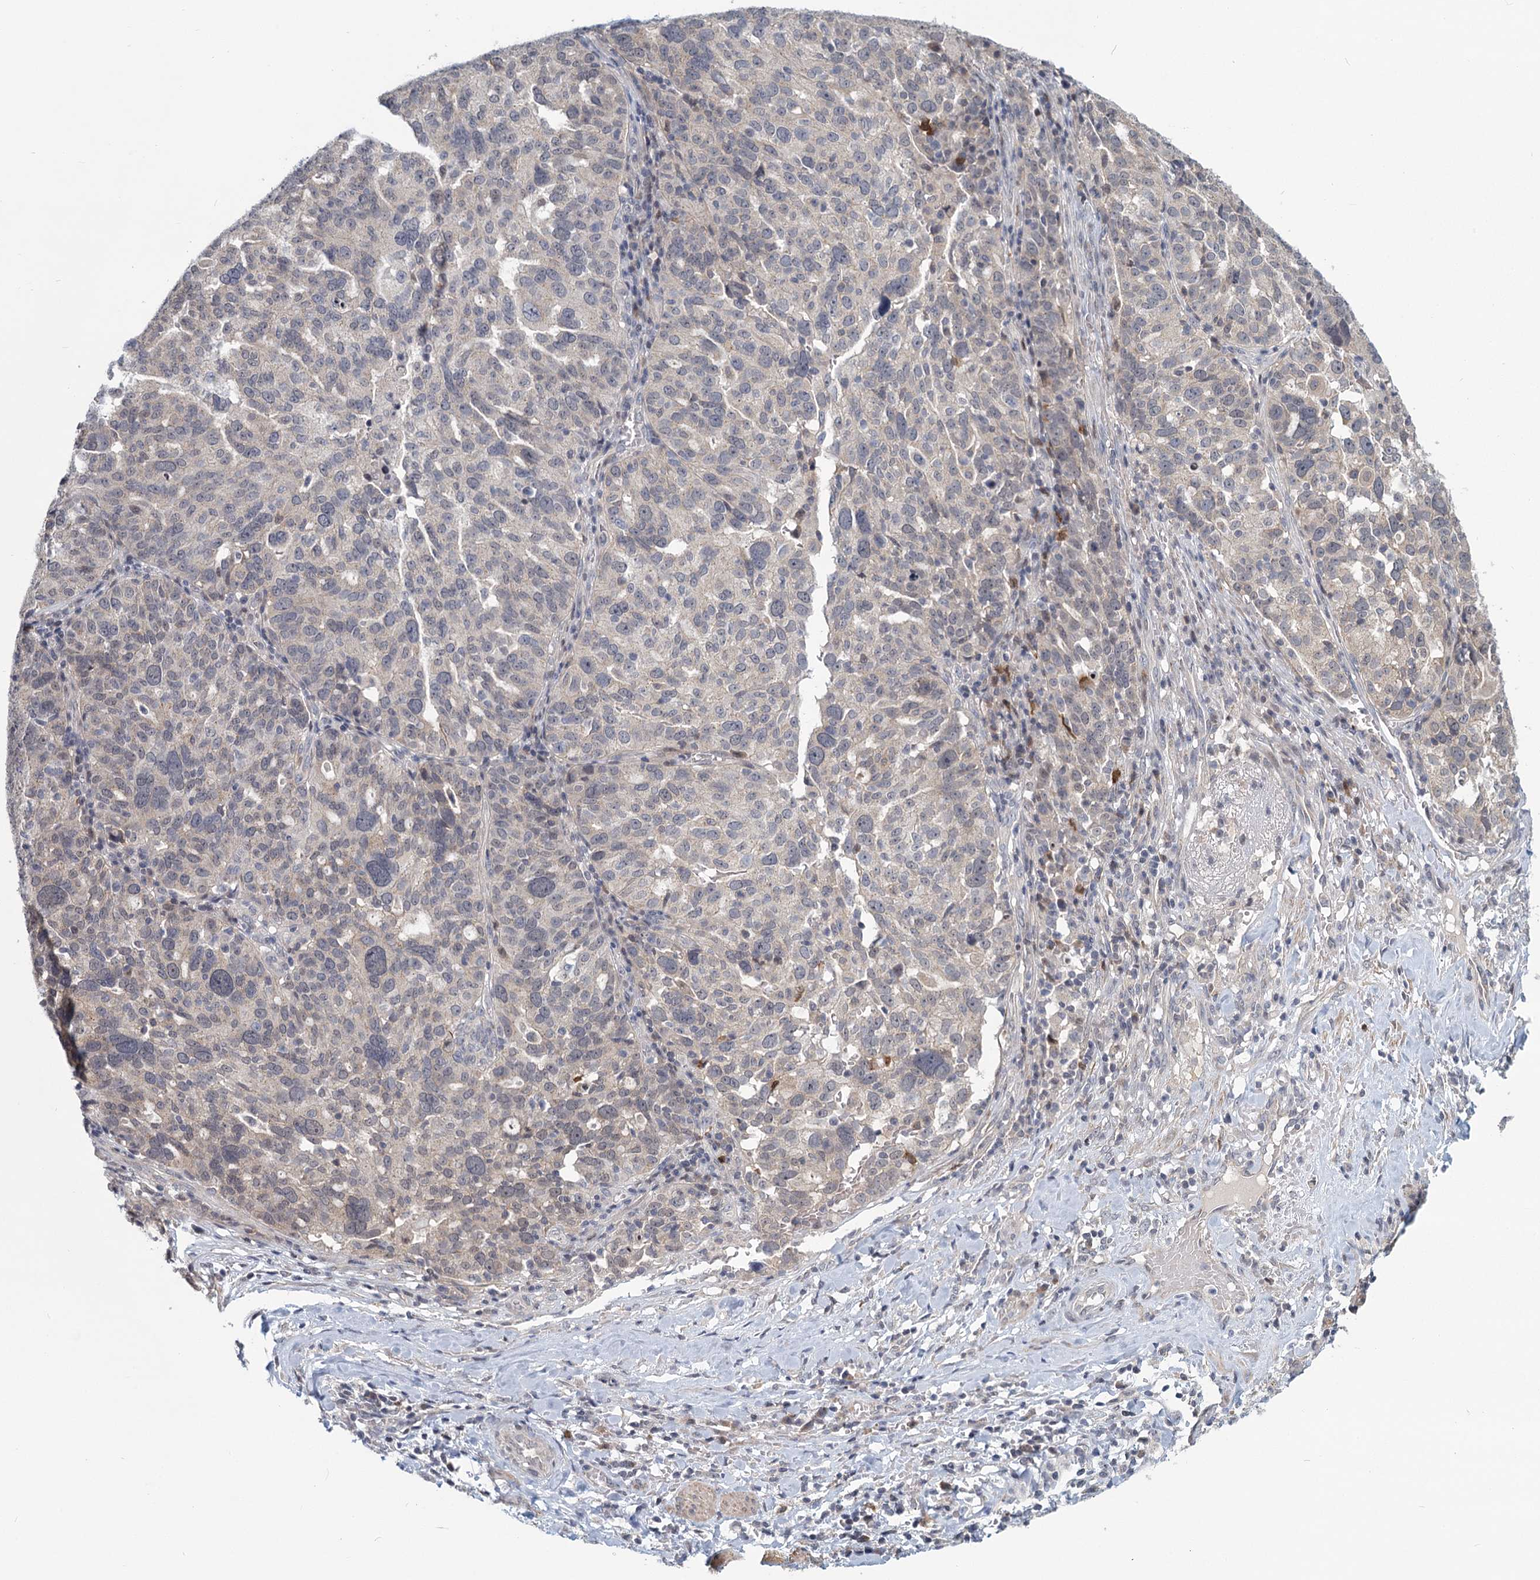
{"staining": {"intensity": "negative", "quantity": "none", "location": "none"}, "tissue": "ovarian cancer", "cell_type": "Tumor cells", "image_type": "cancer", "snomed": [{"axis": "morphology", "description": "Cystadenocarcinoma, serous, NOS"}, {"axis": "topography", "description": "Ovary"}], "caption": "Protein analysis of serous cystadenocarcinoma (ovarian) shows no significant positivity in tumor cells.", "gene": "STAP1", "patient": {"sex": "female", "age": 59}}